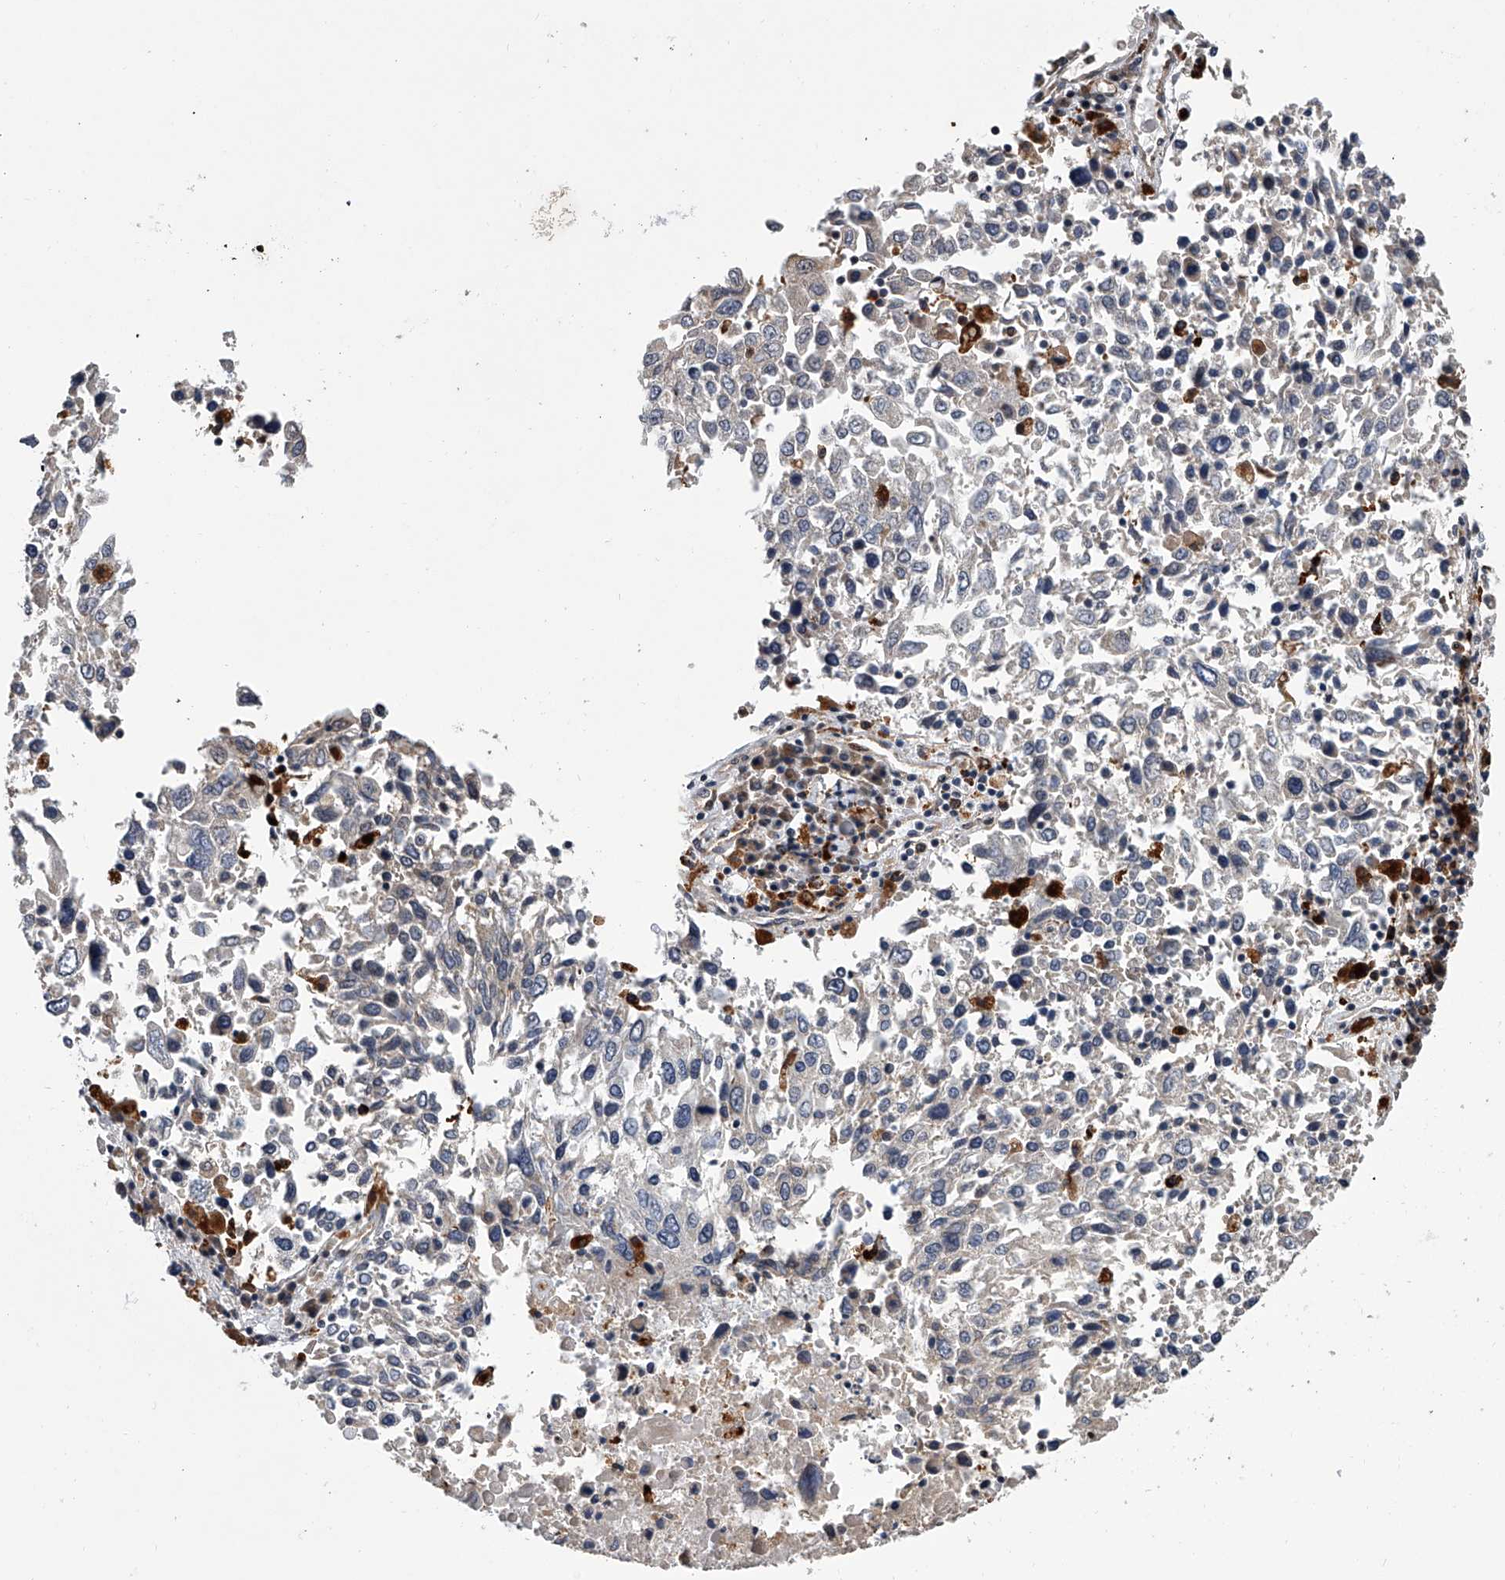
{"staining": {"intensity": "negative", "quantity": "none", "location": "none"}, "tissue": "lung cancer", "cell_type": "Tumor cells", "image_type": "cancer", "snomed": [{"axis": "morphology", "description": "Squamous cell carcinoma, NOS"}, {"axis": "topography", "description": "Lung"}], "caption": "Lung cancer (squamous cell carcinoma) was stained to show a protein in brown. There is no significant expression in tumor cells.", "gene": "TRIM8", "patient": {"sex": "male", "age": 65}}